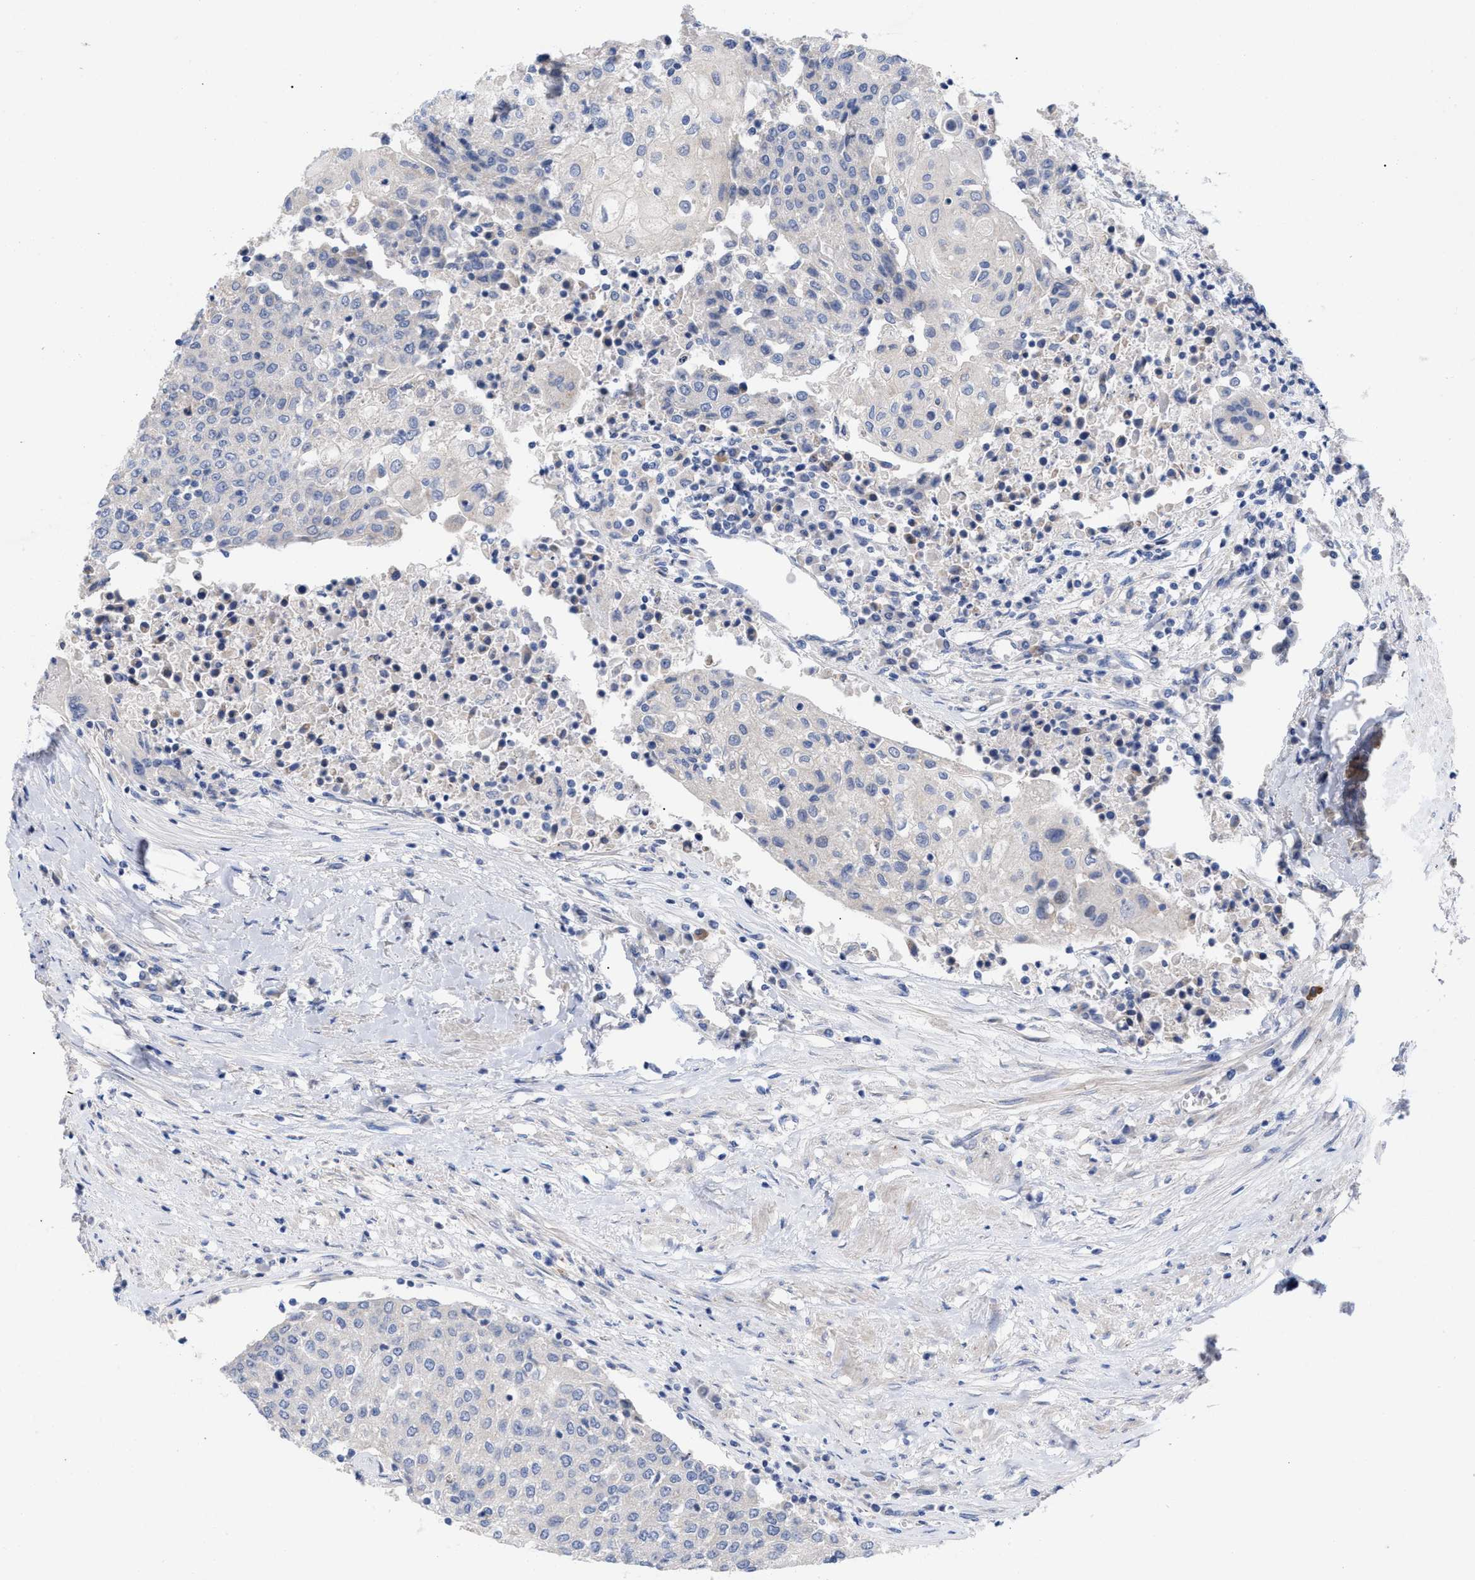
{"staining": {"intensity": "negative", "quantity": "none", "location": "none"}, "tissue": "urothelial cancer", "cell_type": "Tumor cells", "image_type": "cancer", "snomed": [{"axis": "morphology", "description": "Urothelial carcinoma, High grade"}, {"axis": "topography", "description": "Urinary bladder"}], "caption": "IHC of urothelial cancer shows no expression in tumor cells. The staining is performed using DAB (3,3'-diaminobenzidine) brown chromogen with nuclei counter-stained in using hematoxylin.", "gene": "VIP", "patient": {"sex": "female", "age": 85}}